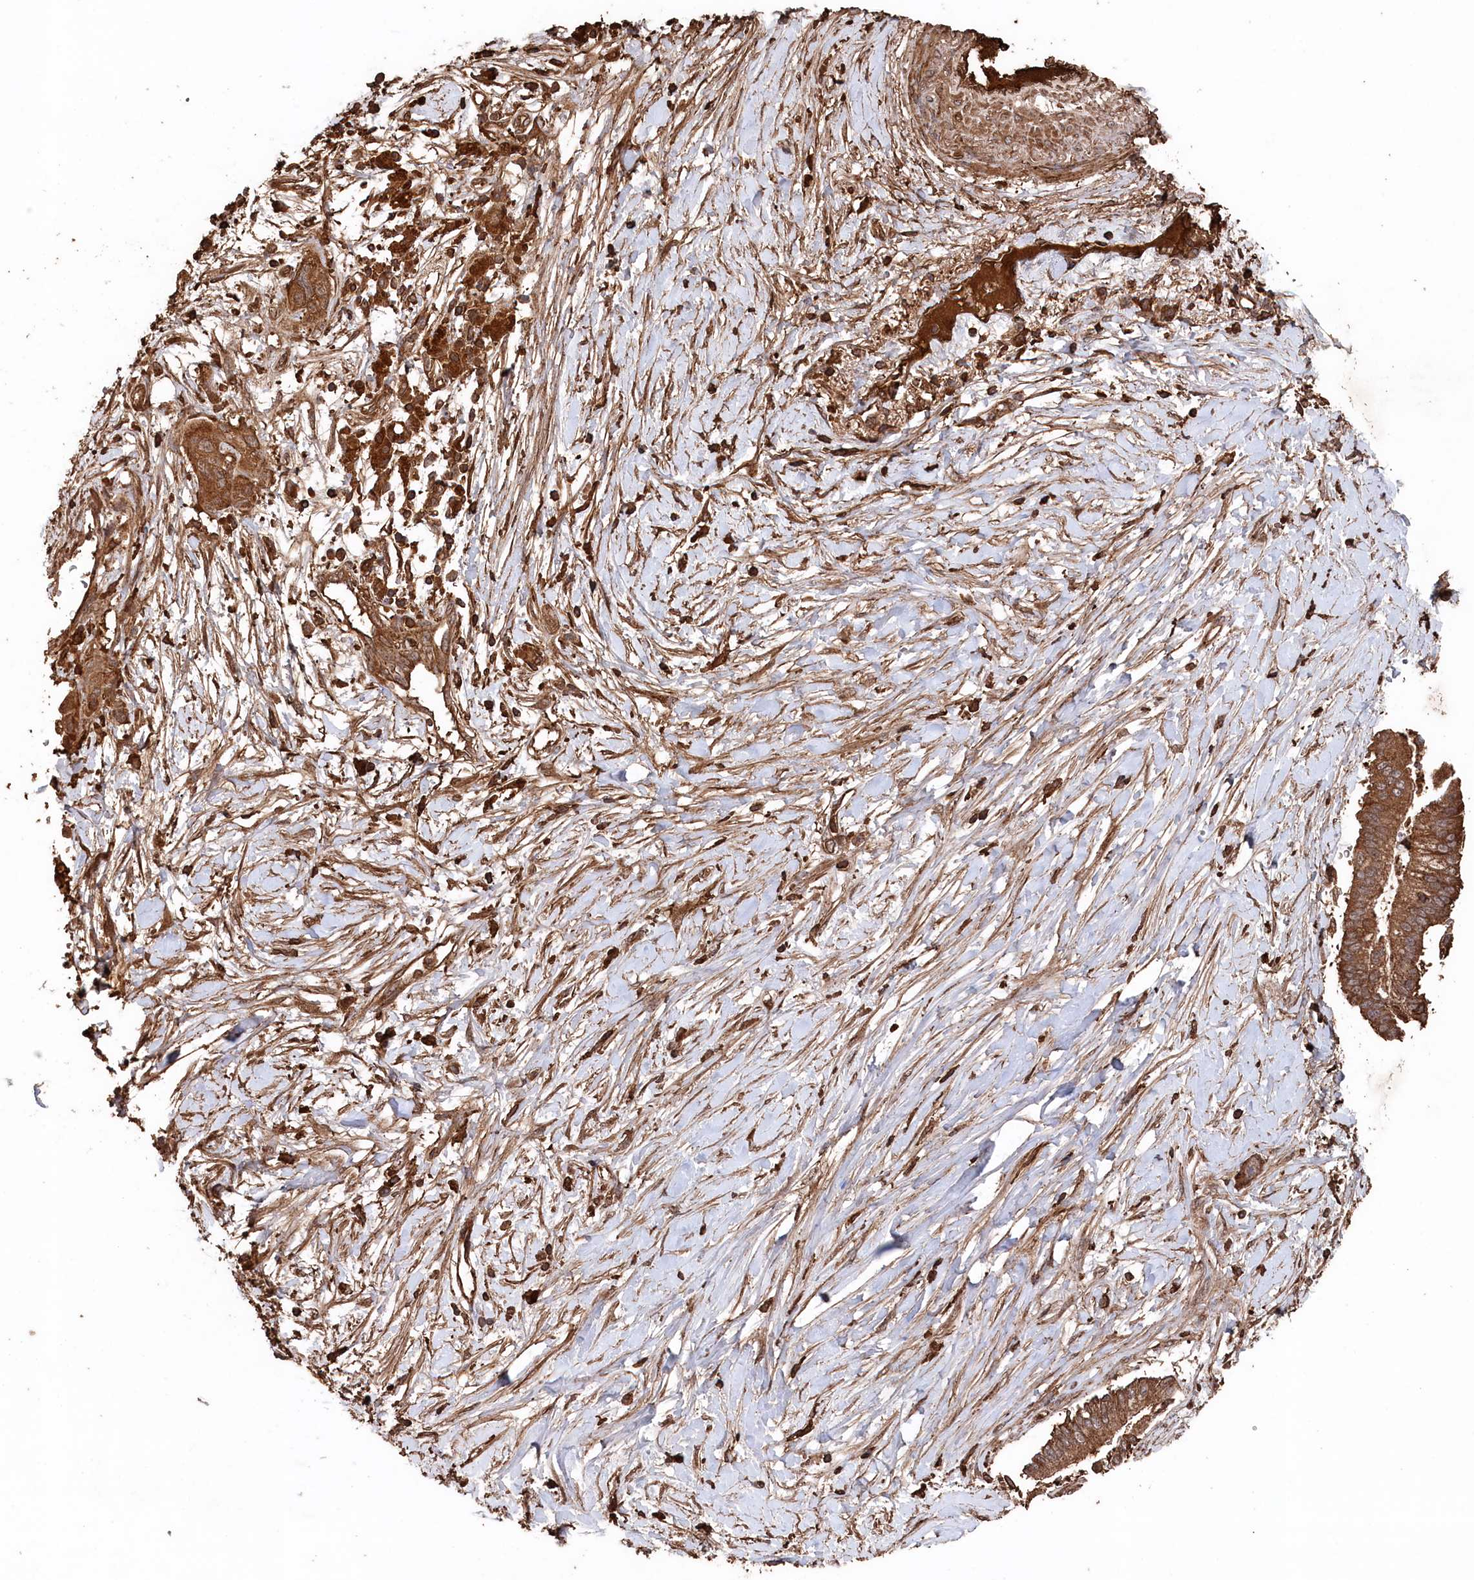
{"staining": {"intensity": "moderate", "quantity": ">75%", "location": "cytoplasmic/membranous"}, "tissue": "pancreatic cancer", "cell_type": "Tumor cells", "image_type": "cancer", "snomed": [{"axis": "morphology", "description": "Adenocarcinoma, NOS"}, {"axis": "topography", "description": "Pancreas"}], "caption": "Immunohistochemical staining of human adenocarcinoma (pancreatic) demonstrates medium levels of moderate cytoplasmic/membranous expression in approximately >75% of tumor cells. The staining was performed using DAB to visualize the protein expression in brown, while the nuclei were stained in blue with hematoxylin (Magnification: 20x).", "gene": "SNX33", "patient": {"sex": "male", "age": 68}}